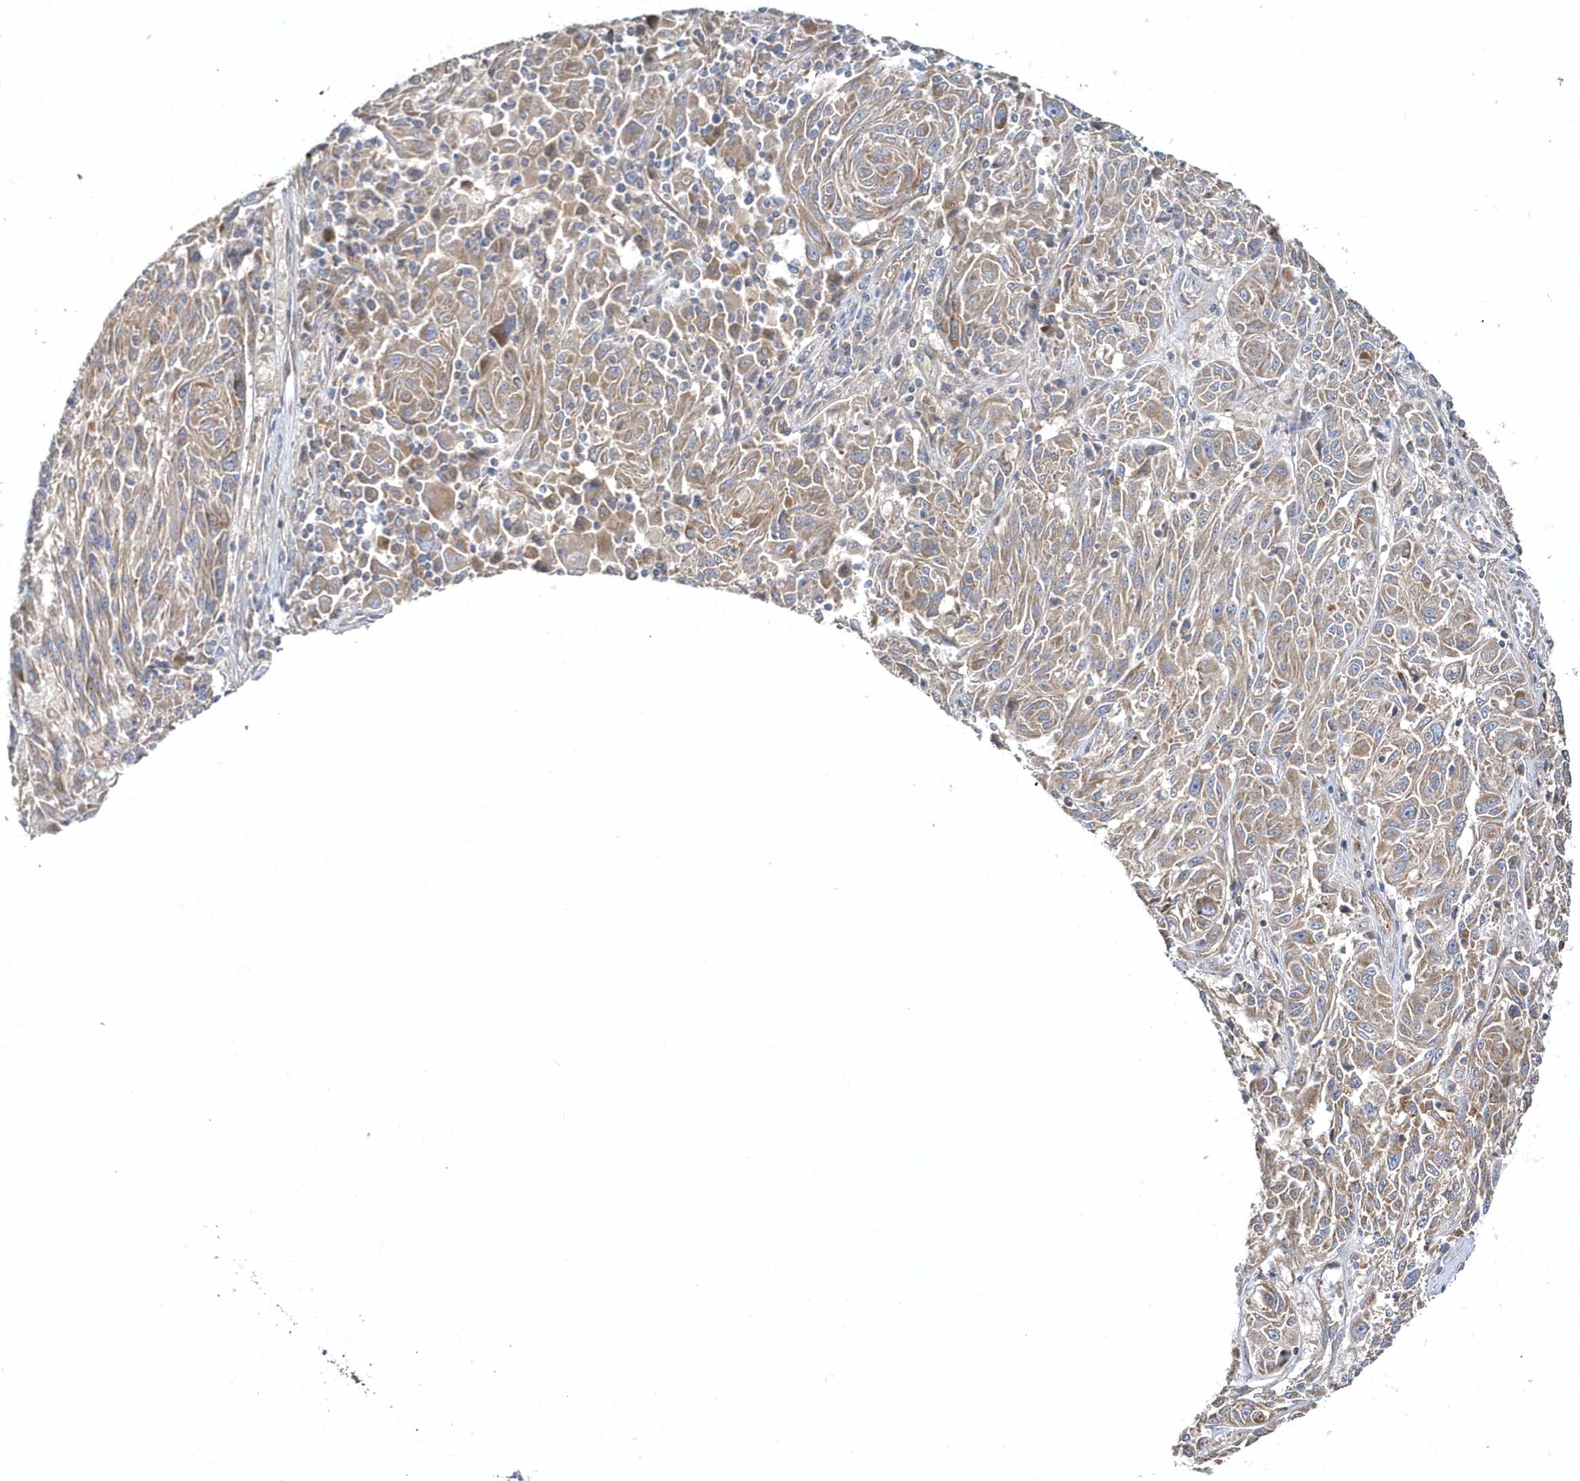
{"staining": {"intensity": "moderate", "quantity": ">75%", "location": "cytoplasmic/membranous"}, "tissue": "melanoma", "cell_type": "Tumor cells", "image_type": "cancer", "snomed": [{"axis": "morphology", "description": "Malignant melanoma, NOS"}, {"axis": "topography", "description": "Skin"}], "caption": "Melanoma tissue shows moderate cytoplasmic/membranous positivity in approximately >75% of tumor cells", "gene": "LEXM", "patient": {"sex": "male", "age": 53}}